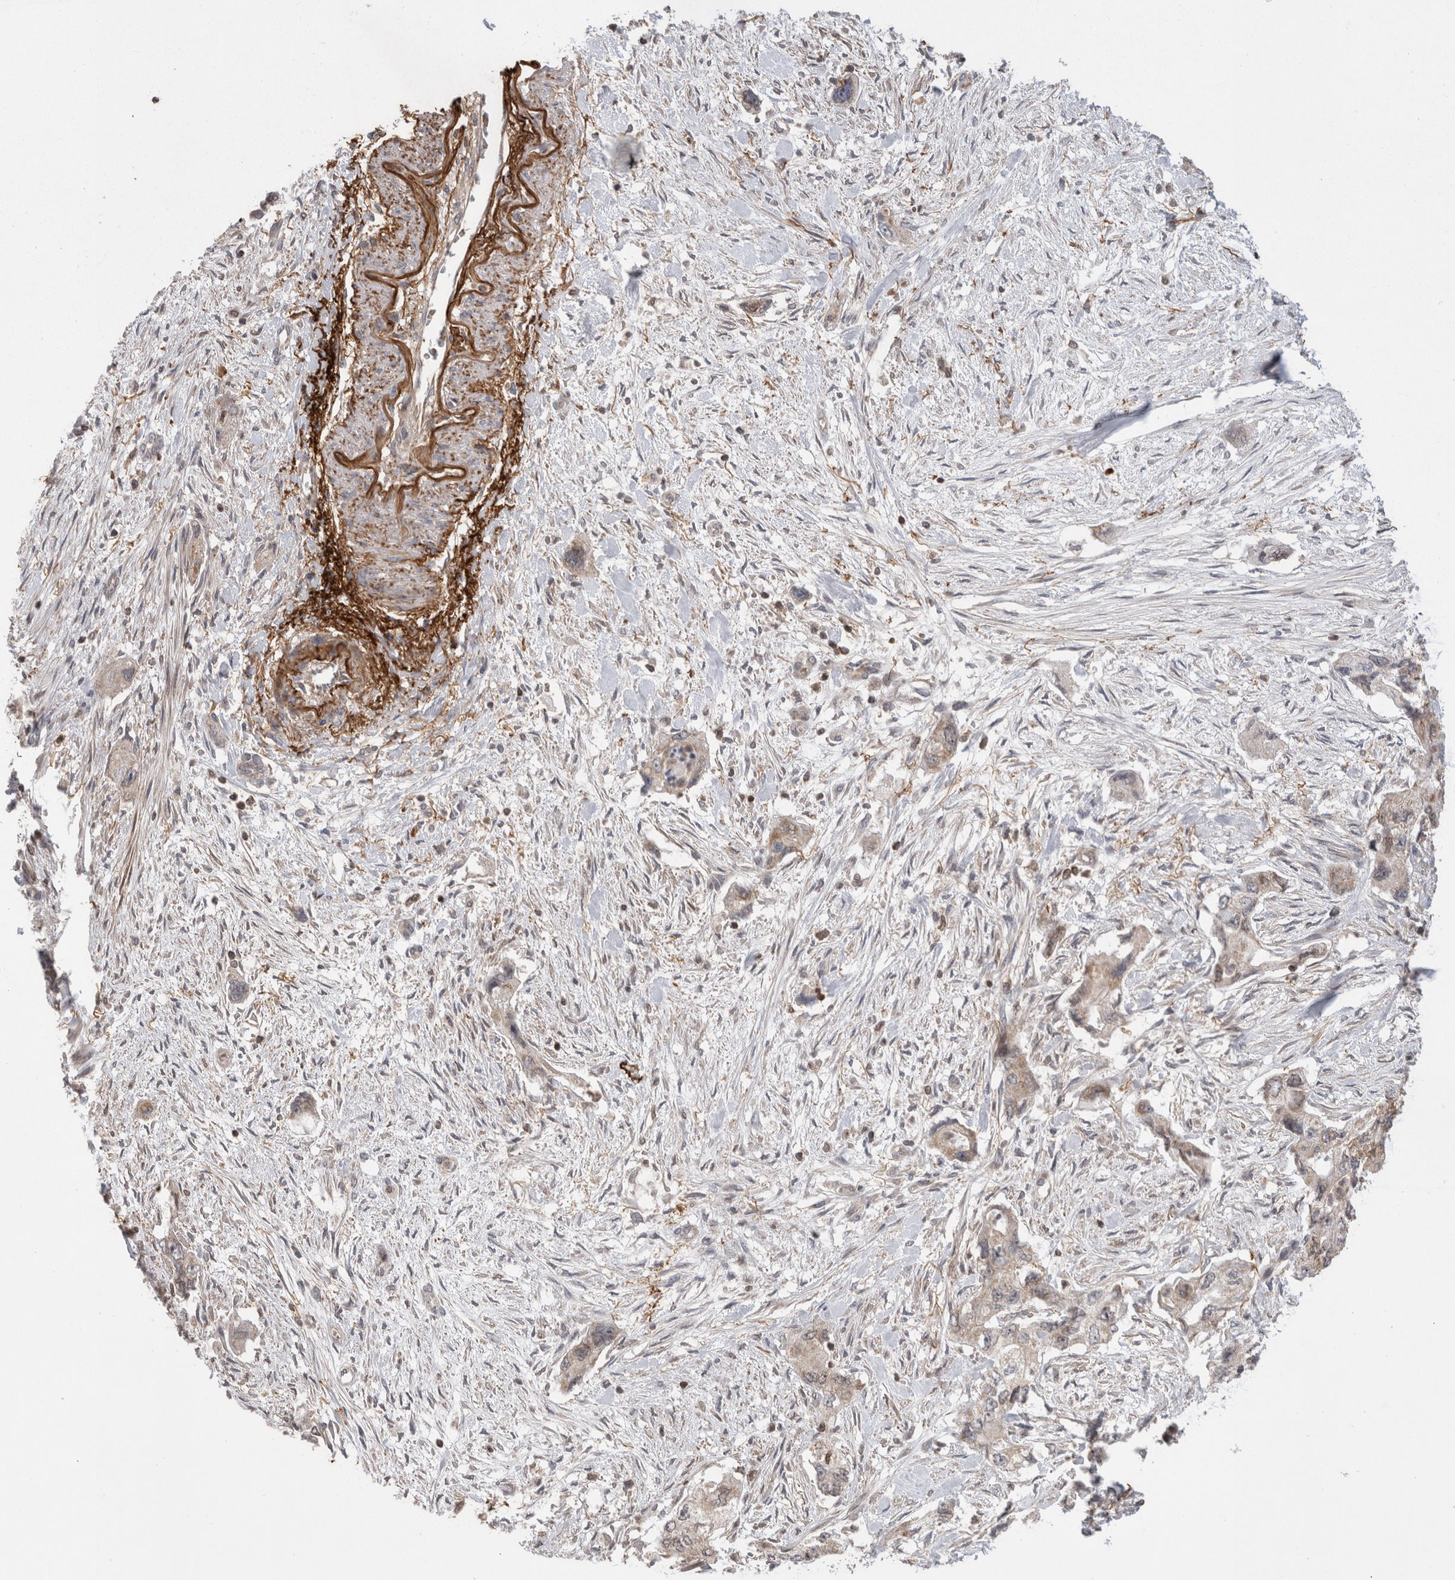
{"staining": {"intensity": "weak", "quantity": "<25%", "location": "cytoplasmic/membranous"}, "tissue": "pancreatic cancer", "cell_type": "Tumor cells", "image_type": "cancer", "snomed": [{"axis": "morphology", "description": "Adenocarcinoma, NOS"}, {"axis": "topography", "description": "Pancreas"}], "caption": "Protein analysis of pancreatic adenocarcinoma displays no significant positivity in tumor cells.", "gene": "DARS2", "patient": {"sex": "female", "age": 73}}